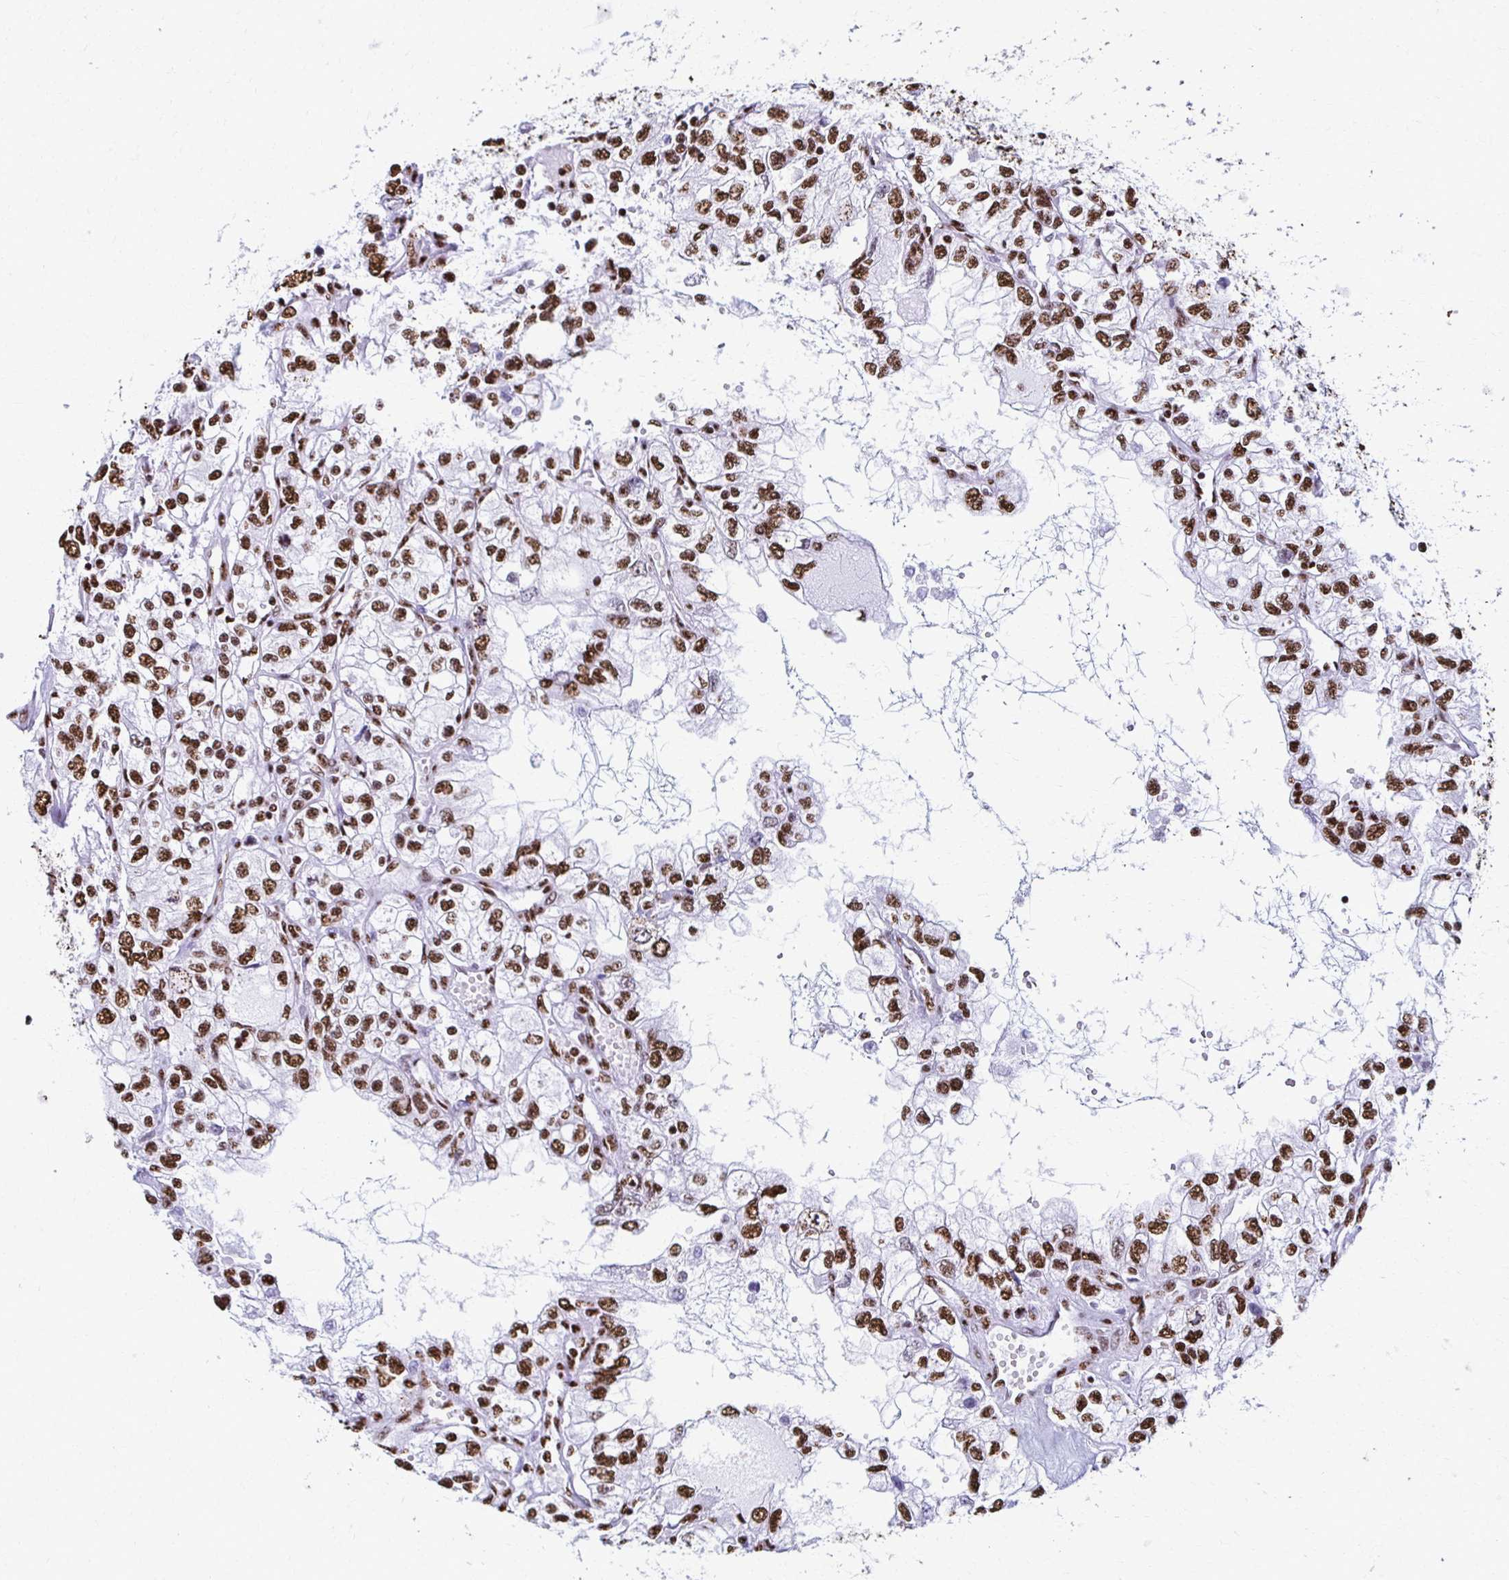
{"staining": {"intensity": "strong", "quantity": ">75%", "location": "nuclear"}, "tissue": "renal cancer", "cell_type": "Tumor cells", "image_type": "cancer", "snomed": [{"axis": "morphology", "description": "Adenocarcinoma, NOS"}, {"axis": "topography", "description": "Kidney"}], "caption": "Renal cancer (adenocarcinoma) stained for a protein displays strong nuclear positivity in tumor cells.", "gene": "NONO", "patient": {"sex": "female", "age": 59}}